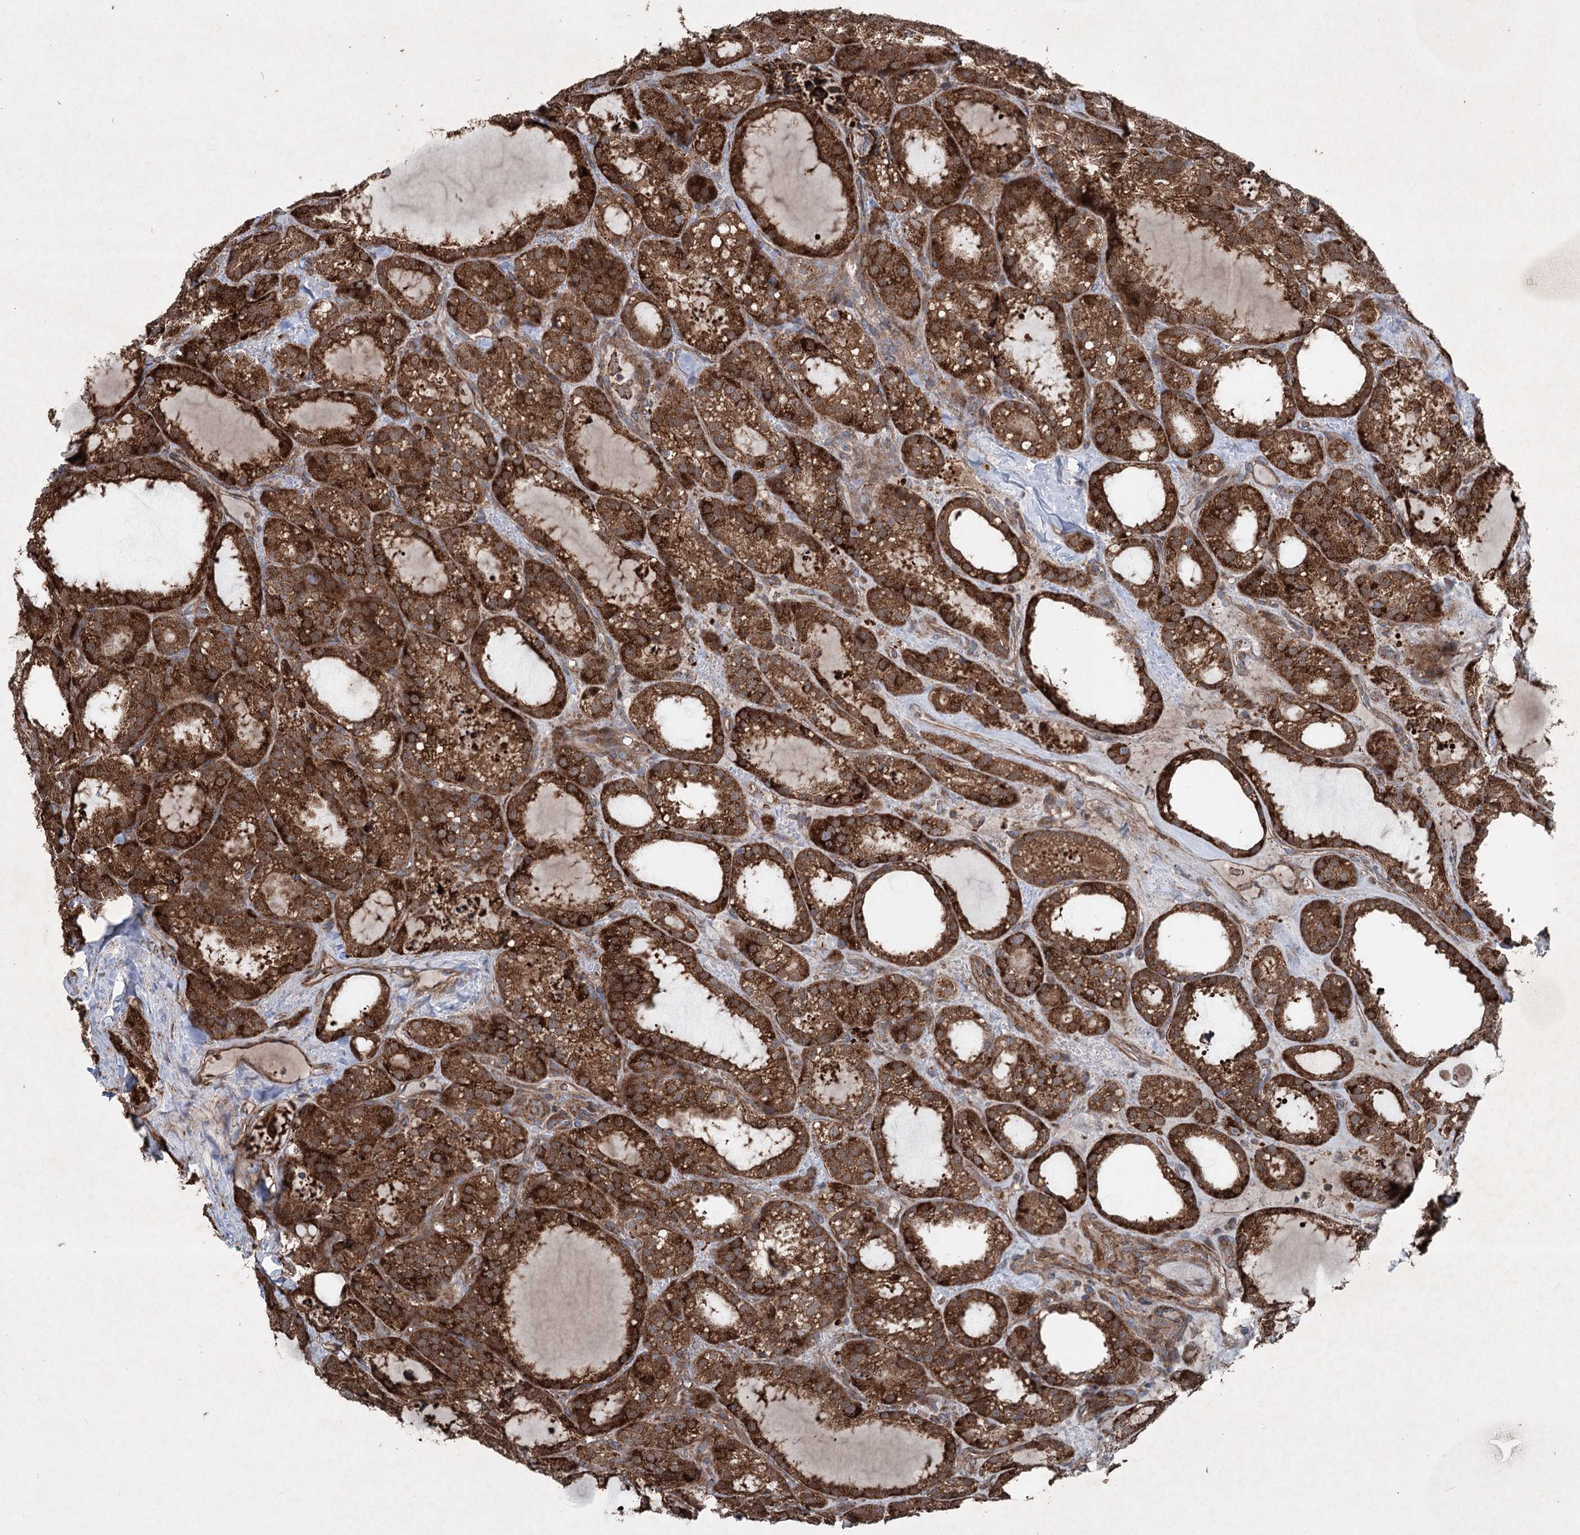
{"staining": {"intensity": "strong", "quantity": ">75%", "location": "cytoplasmic/membranous"}, "tissue": "thyroid cancer", "cell_type": "Tumor cells", "image_type": "cancer", "snomed": [{"axis": "morphology", "description": "Papillary adenocarcinoma, NOS"}, {"axis": "topography", "description": "Thyroid gland"}], "caption": "A micrograph showing strong cytoplasmic/membranous expression in approximately >75% of tumor cells in thyroid papillary adenocarcinoma, as visualized by brown immunohistochemical staining.", "gene": "SERINC5", "patient": {"sex": "male", "age": 77}}